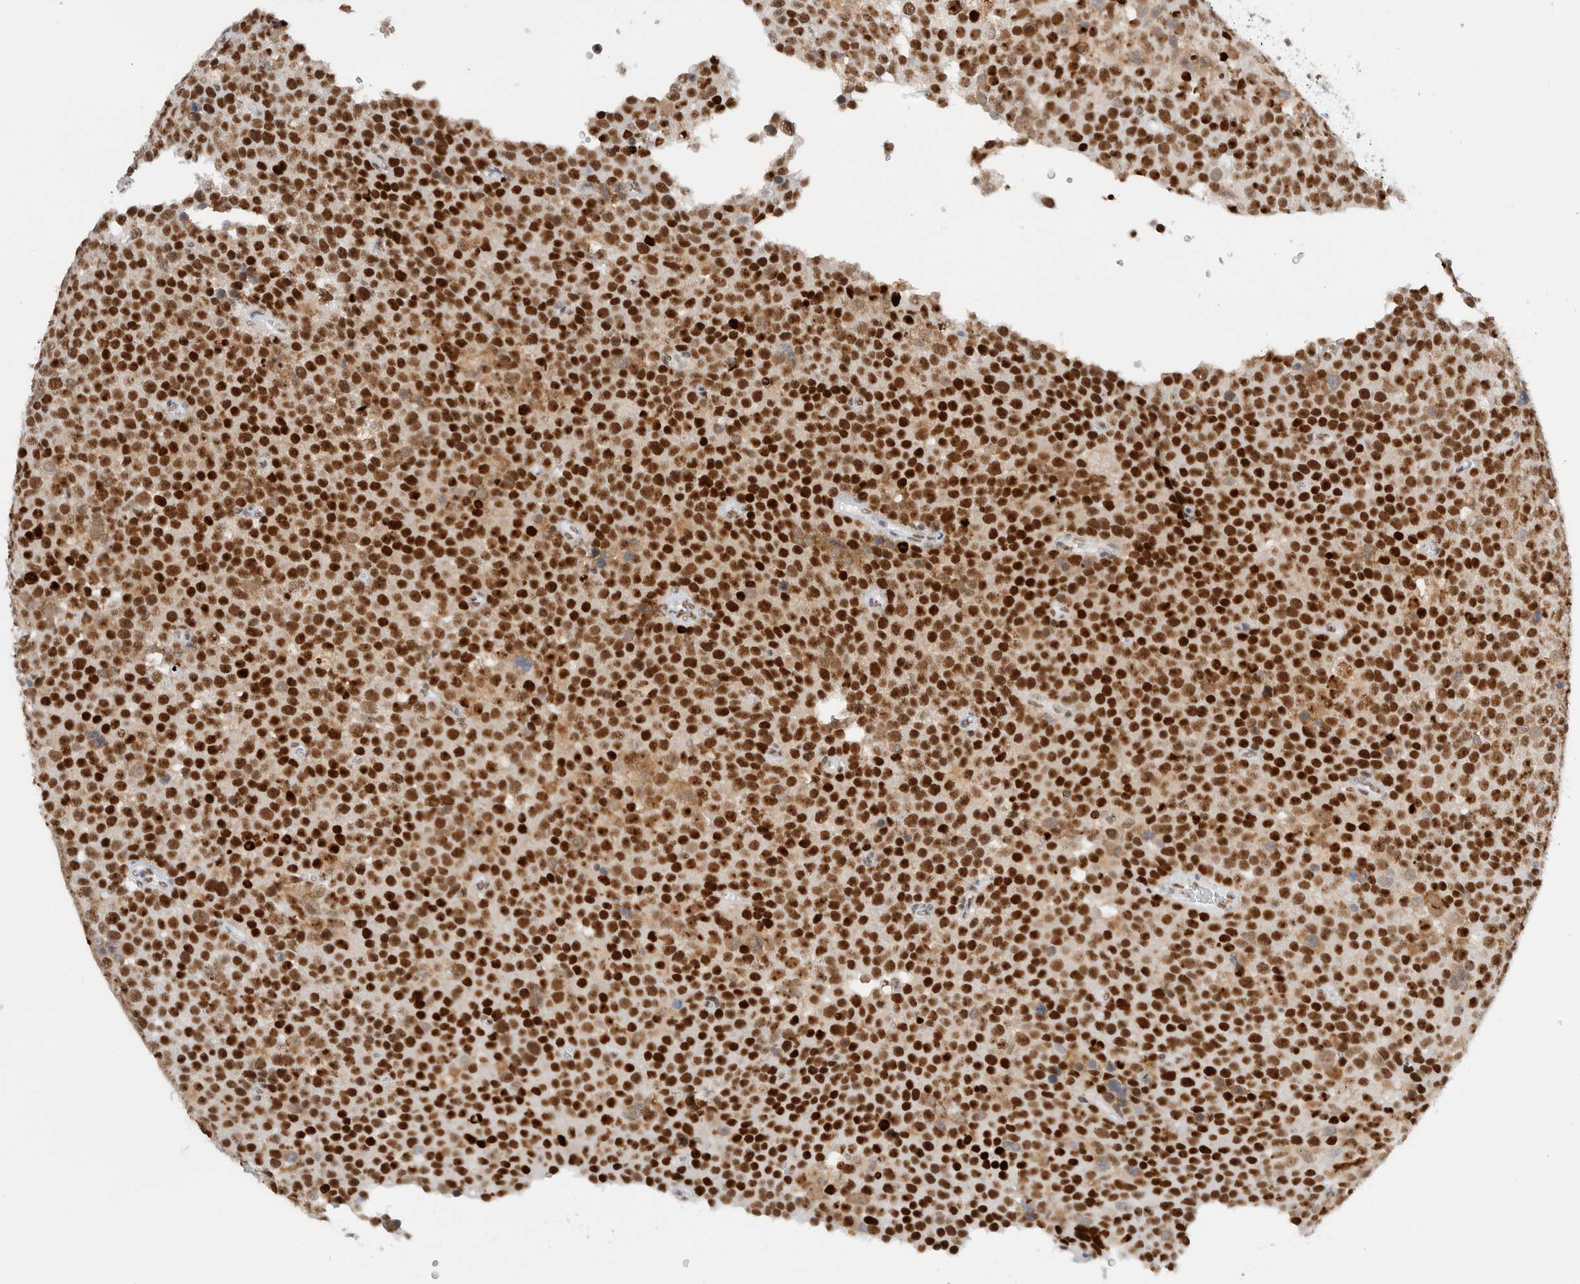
{"staining": {"intensity": "strong", "quantity": ">75%", "location": "nuclear"}, "tissue": "testis cancer", "cell_type": "Tumor cells", "image_type": "cancer", "snomed": [{"axis": "morphology", "description": "Seminoma, NOS"}, {"axis": "topography", "description": "Testis"}], "caption": "IHC staining of testis cancer, which displays high levels of strong nuclear expression in approximately >75% of tumor cells indicating strong nuclear protein expression. The staining was performed using DAB (brown) for protein detection and nuclei were counterstained in hematoxylin (blue).", "gene": "COPS7A", "patient": {"sex": "male", "age": 71}}